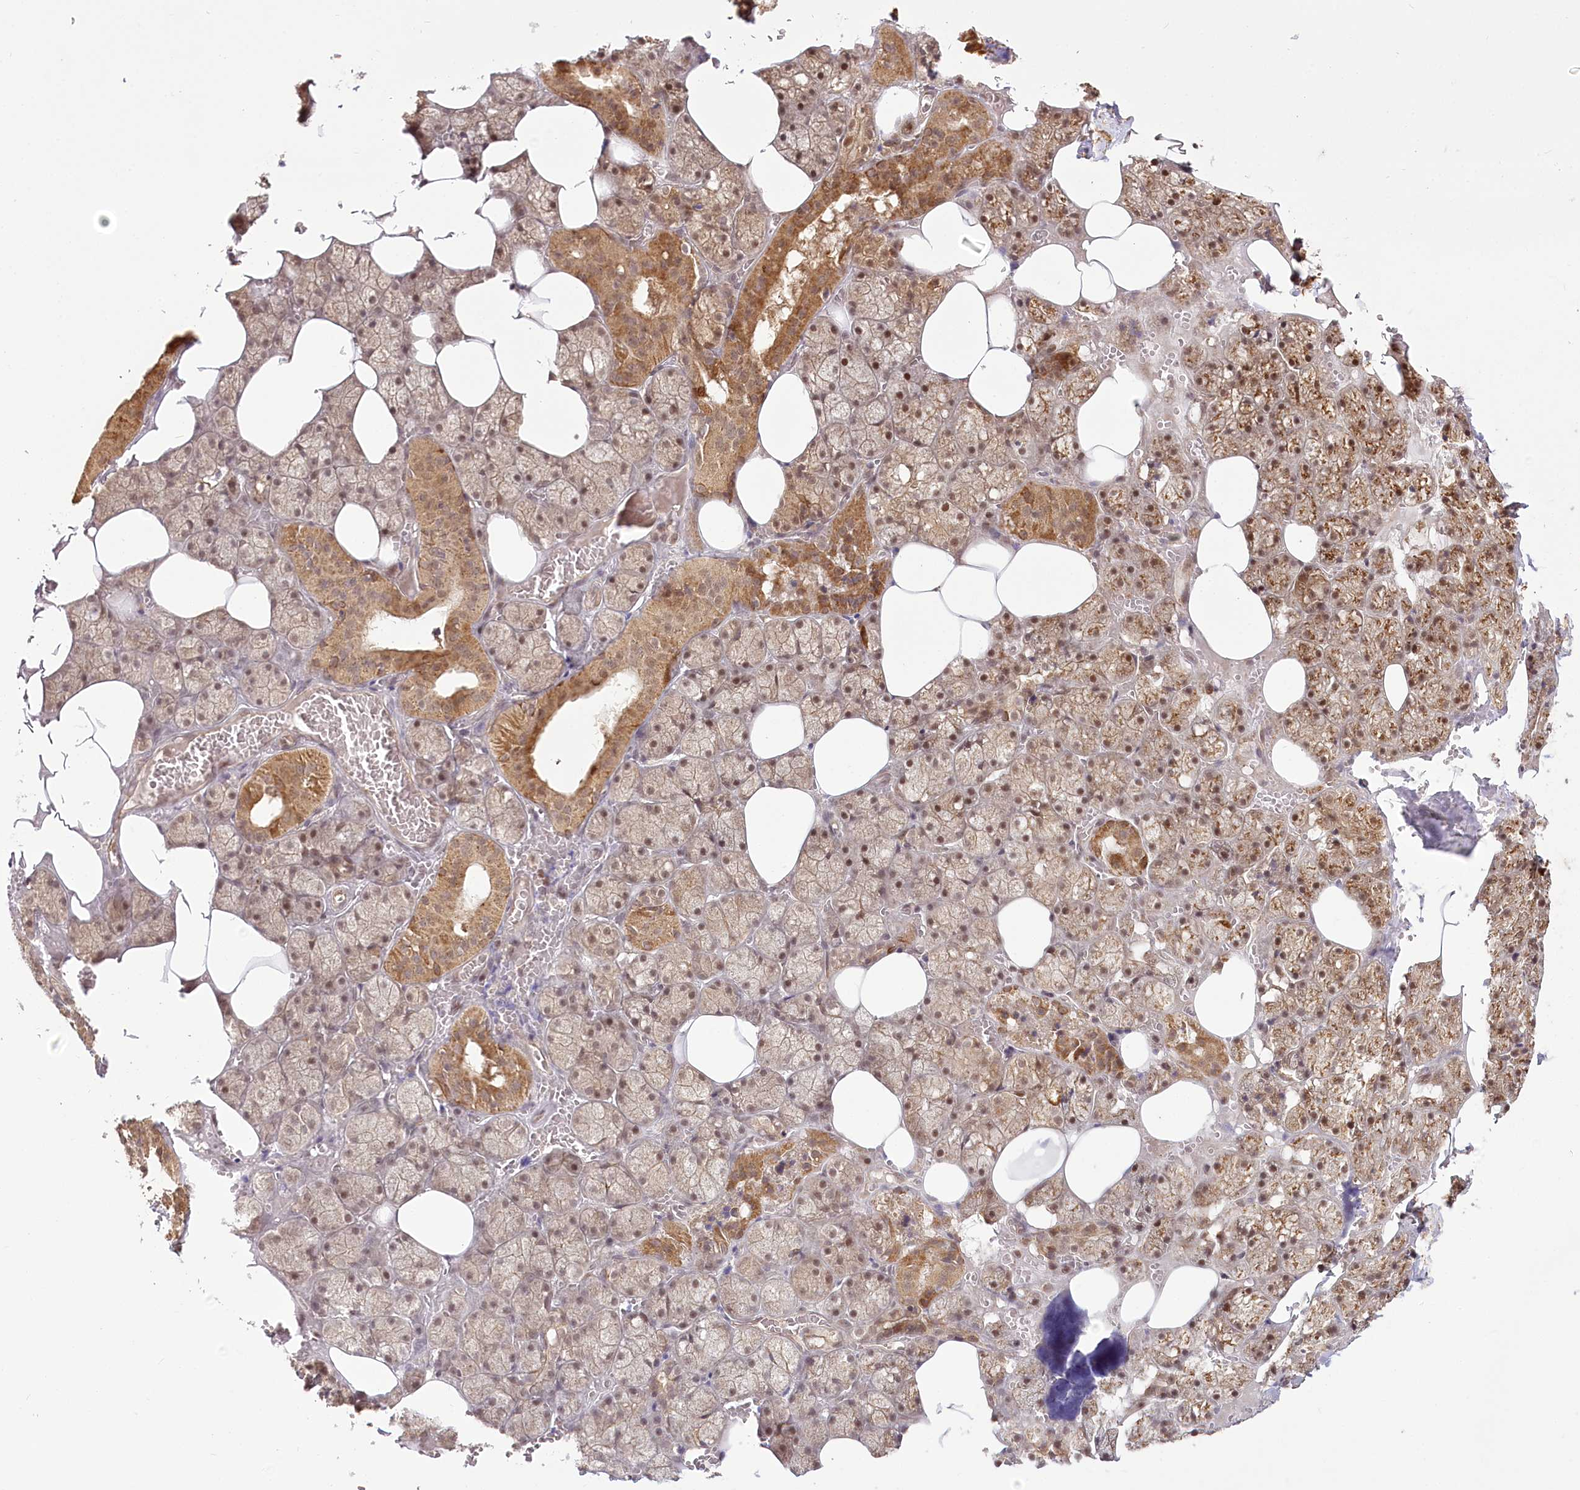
{"staining": {"intensity": "moderate", "quantity": ">75%", "location": "cytoplasmic/membranous,nuclear"}, "tissue": "salivary gland", "cell_type": "Glandular cells", "image_type": "normal", "snomed": [{"axis": "morphology", "description": "Normal tissue, NOS"}, {"axis": "topography", "description": "Salivary gland"}], "caption": "Moderate cytoplasmic/membranous,nuclear staining for a protein is identified in about >75% of glandular cells of unremarkable salivary gland using immunohistochemistry.", "gene": "R3HDM2", "patient": {"sex": "male", "age": 62}}